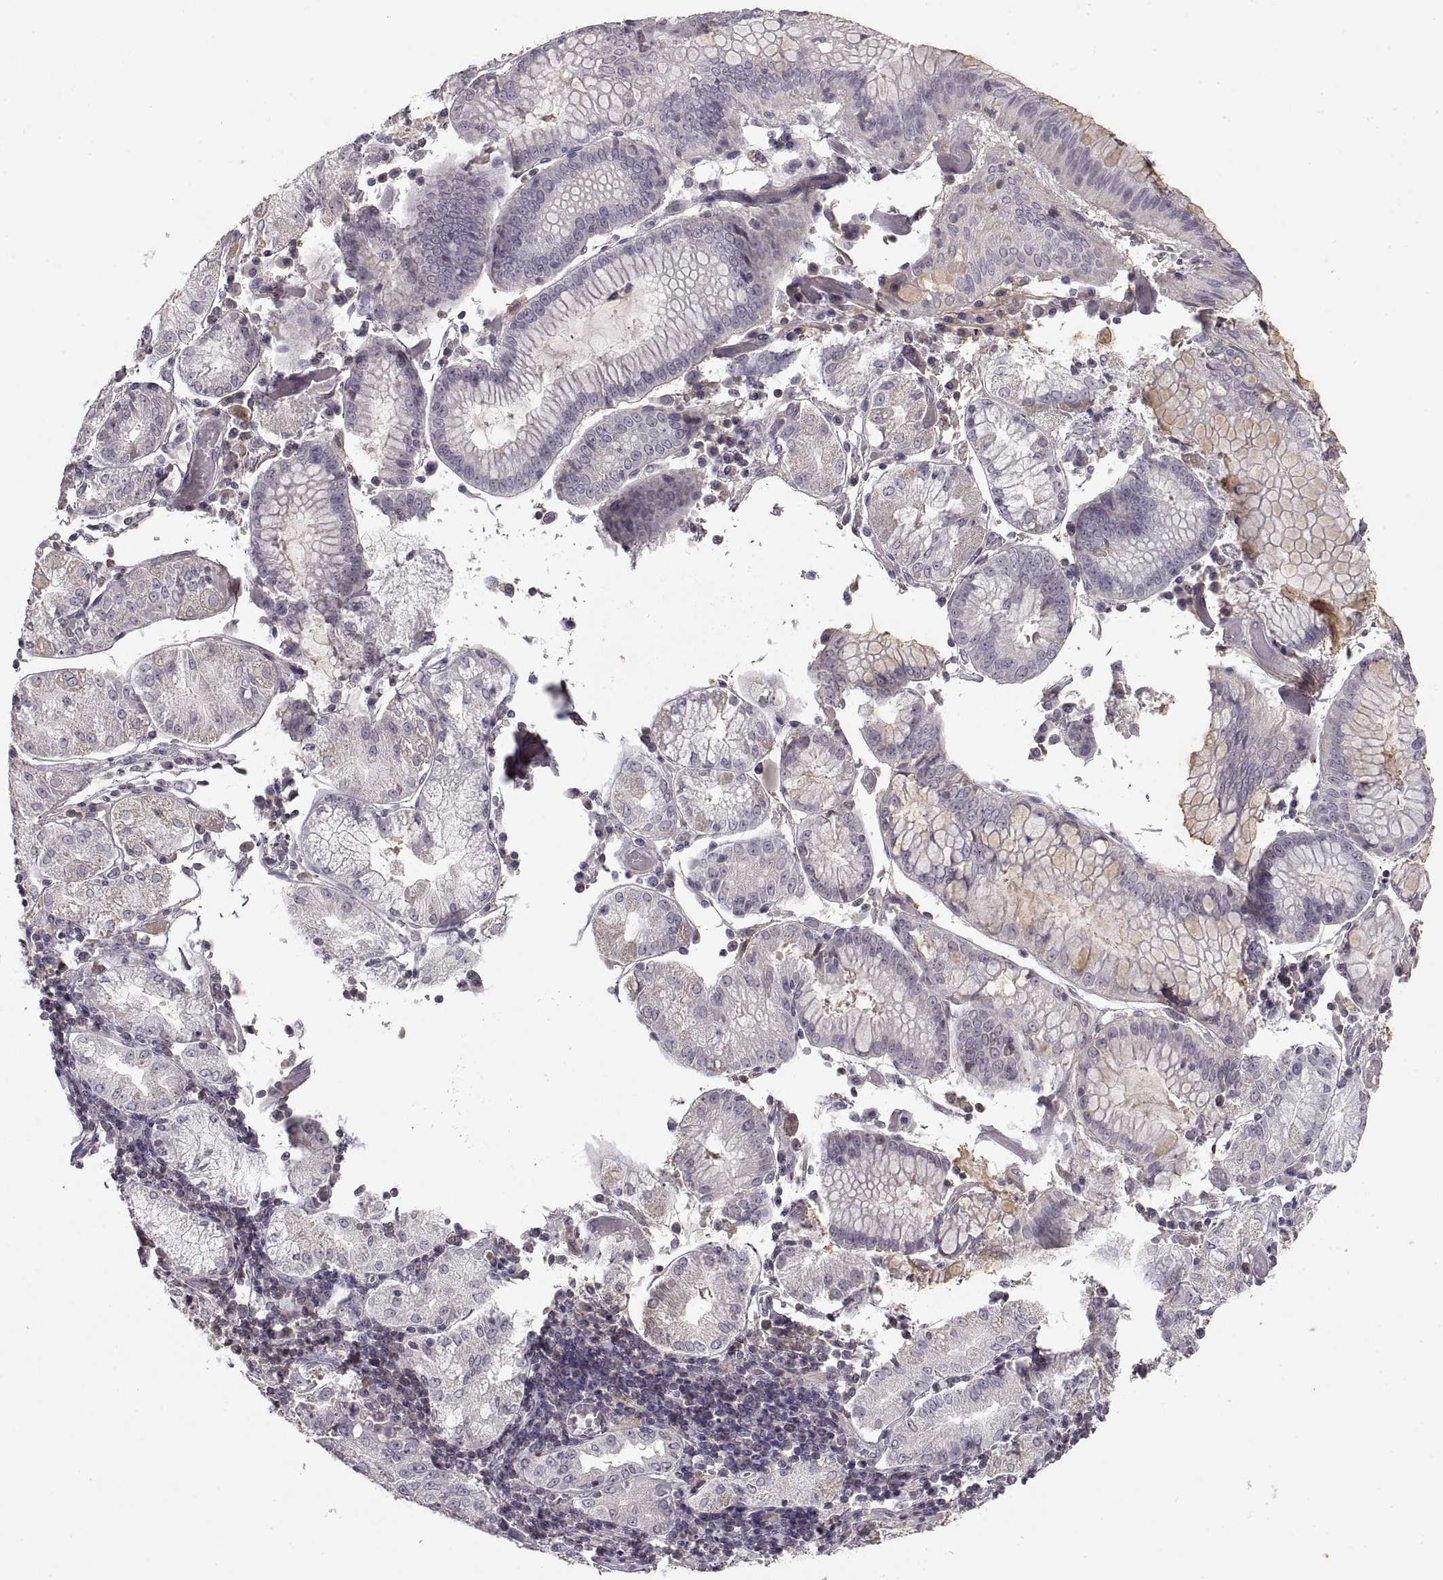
{"staining": {"intensity": "weak", "quantity": "<25%", "location": "cytoplasmic/membranous"}, "tissue": "stomach cancer", "cell_type": "Tumor cells", "image_type": "cancer", "snomed": [{"axis": "morphology", "description": "Adenocarcinoma, NOS"}, {"axis": "topography", "description": "Stomach"}], "caption": "Stomach cancer was stained to show a protein in brown. There is no significant positivity in tumor cells. (IHC, brightfield microscopy, high magnification).", "gene": "ADAM11", "patient": {"sex": "male", "age": 93}}